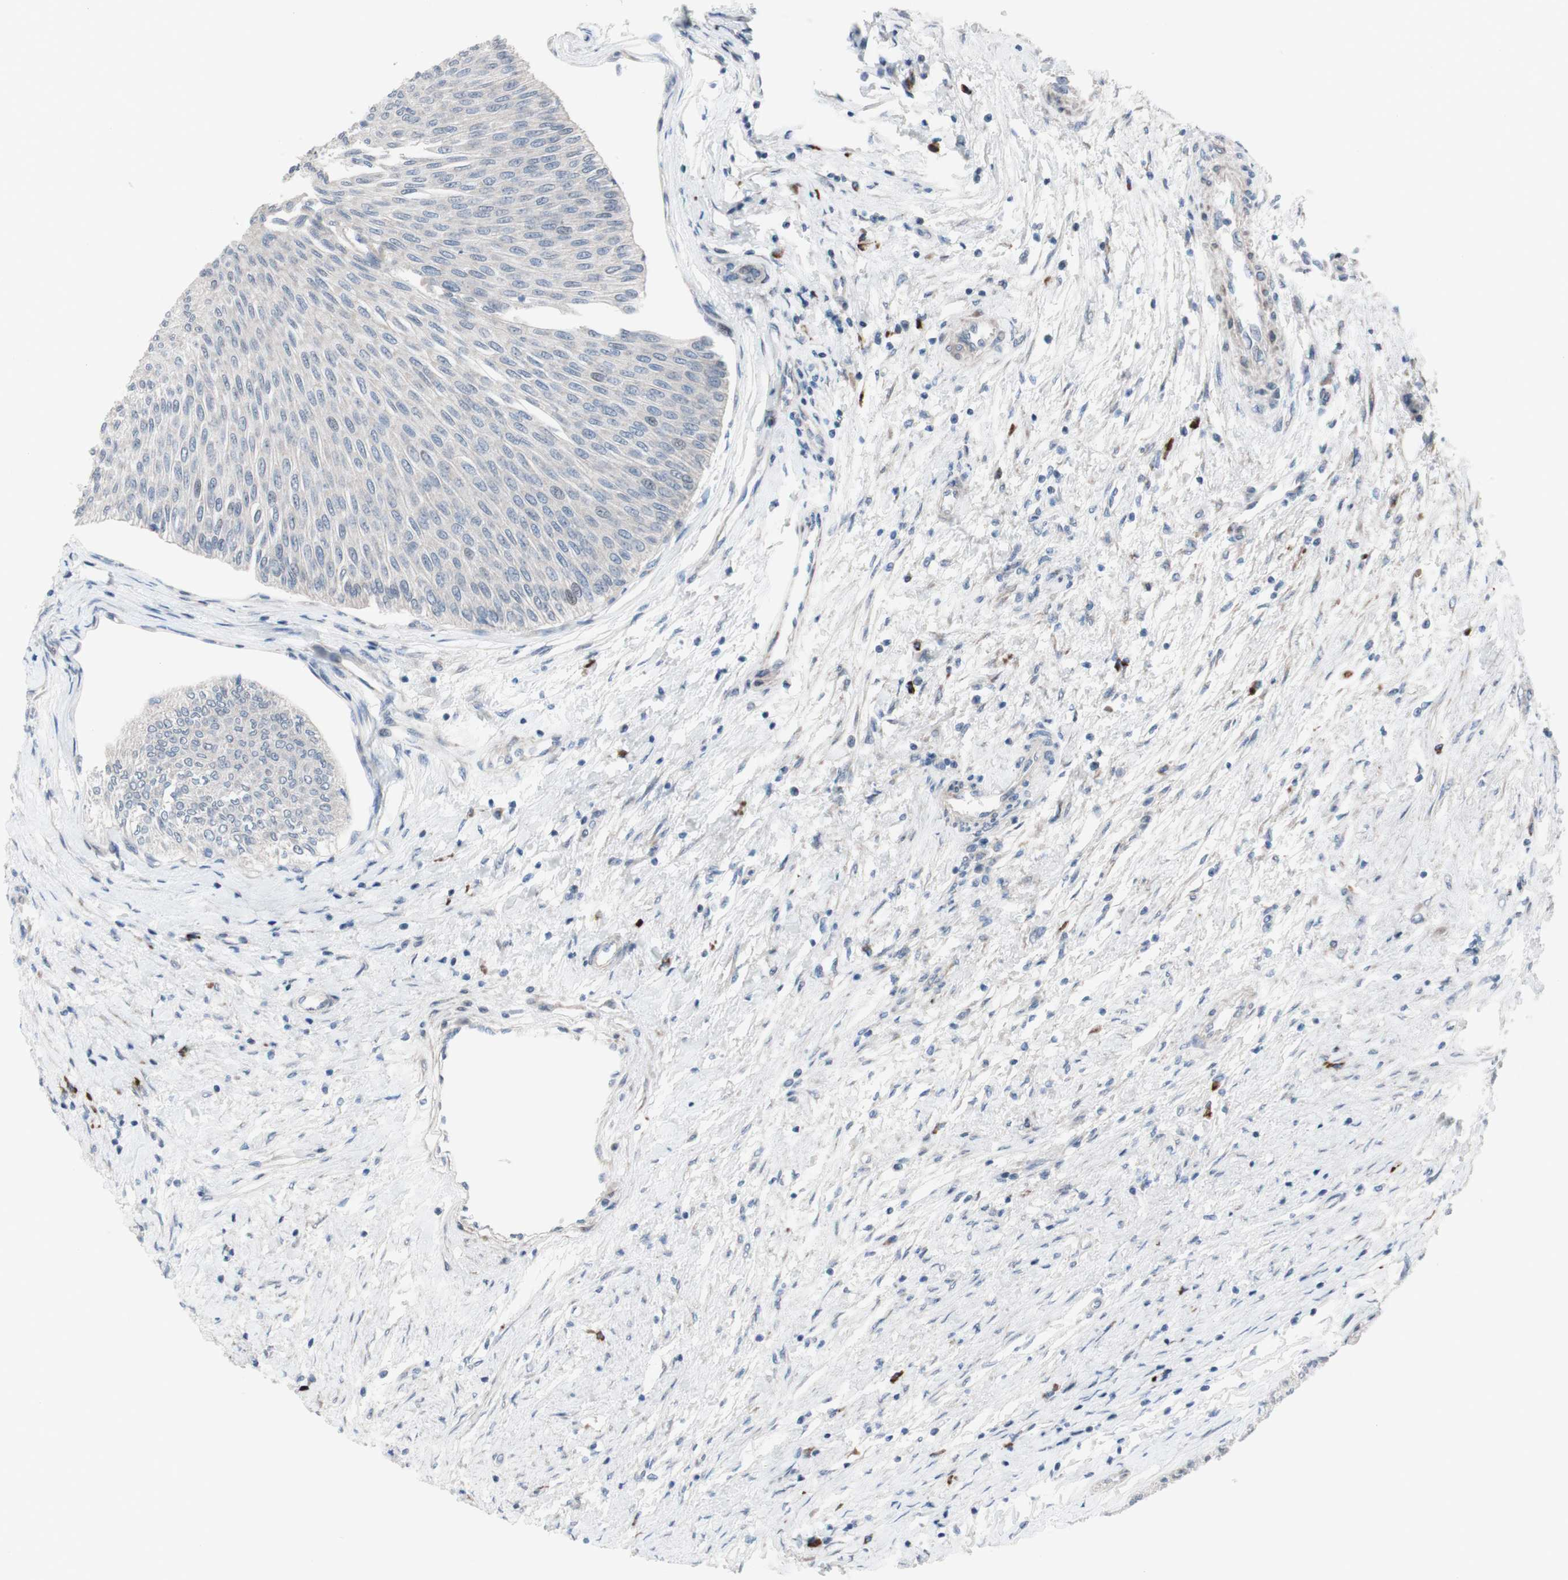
{"staining": {"intensity": "weak", "quantity": "<25%", "location": "nuclear"}, "tissue": "urothelial cancer", "cell_type": "Tumor cells", "image_type": "cancer", "snomed": [{"axis": "morphology", "description": "Urothelial carcinoma, Low grade"}, {"axis": "topography", "description": "Urinary bladder"}], "caption": "DAB immunohistochemical staining of urothelial cancer displays no significant positivity in tumor cells.", "gene": "PHTF2", "patient": {"sex": "male", "age": 78}}